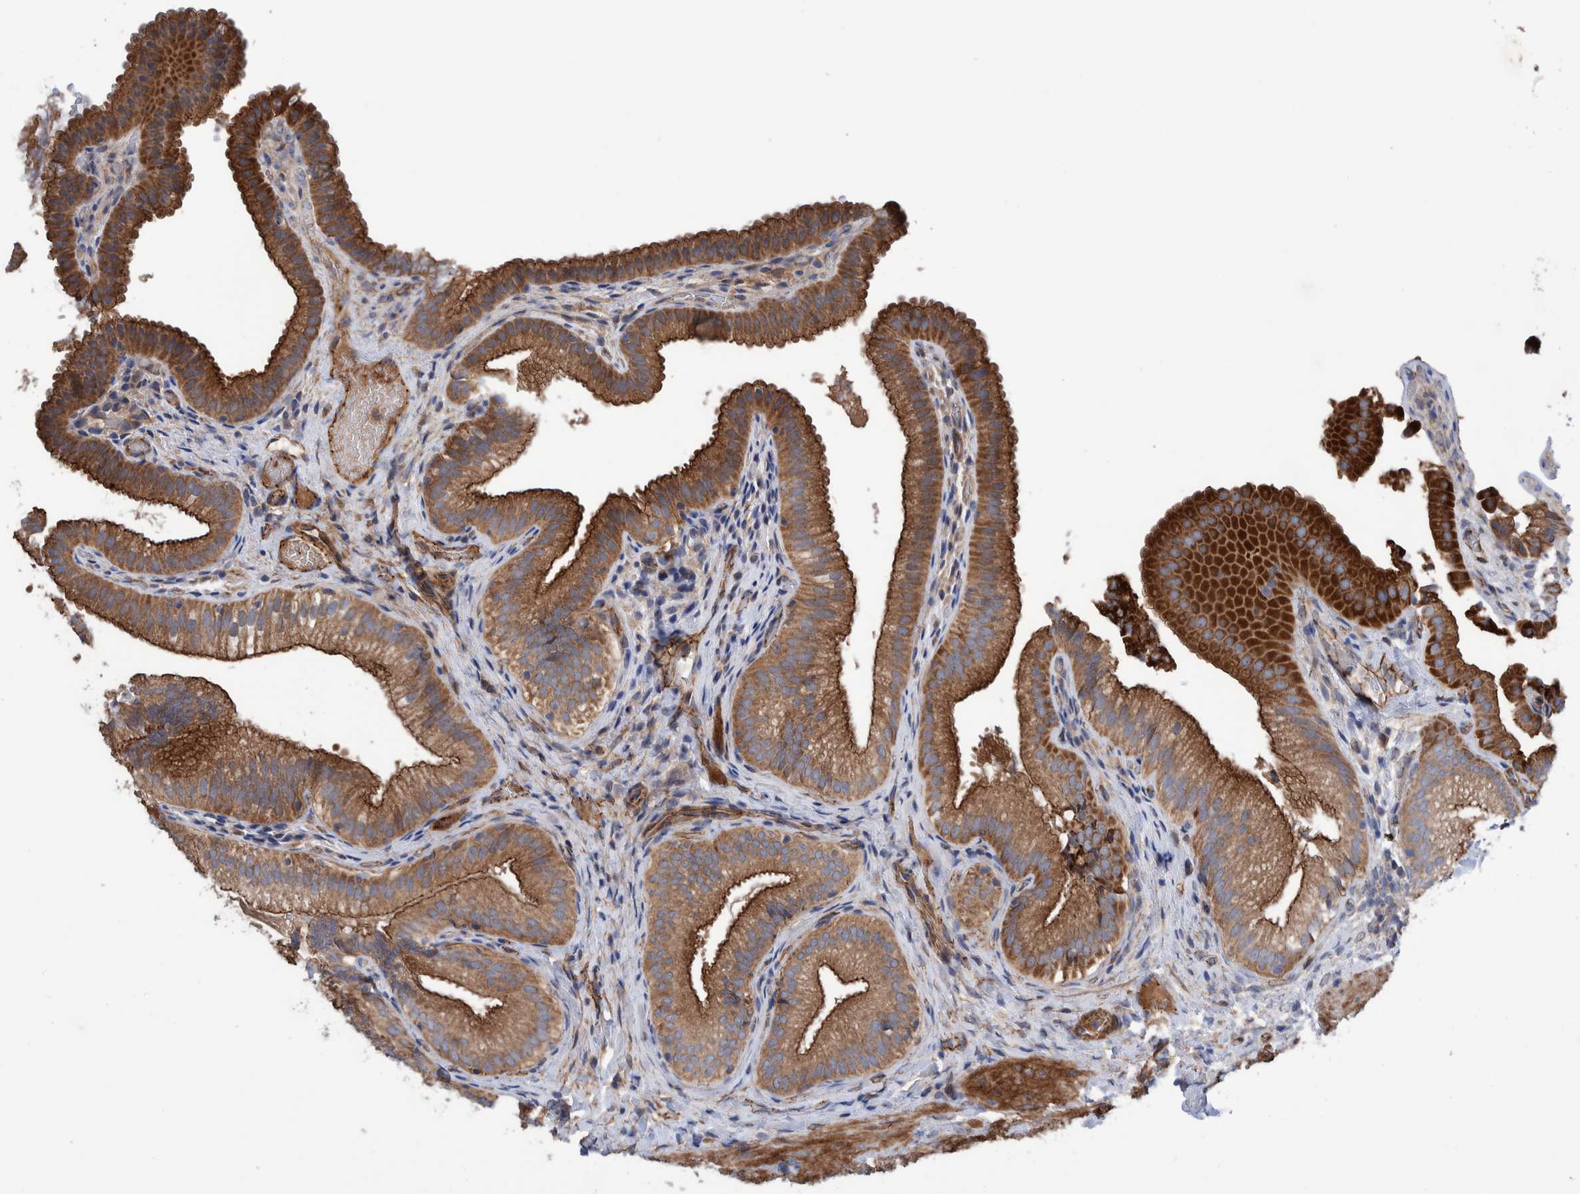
{"staining": {"intensity": "strong", "quantity": ">75%", "location": "cytoplasmic/membranous"}, "tissue": "gallbladder", "cell_type": "Glandular cells", "image_type": "normal", "snomed": [{"axis": "morphology", "description": "Normal tissue, NOS"}, {"axis": "topography", "description": "Gallbladder"}], "caption": "IHC histopathology image of normal gallbladder stained for a protein (brown), which displays high levels of strong cytoplasmic/membranous expression in approximately >75% of glandular cells.", "gene": "ENSG00000262660", "patient": {"sex": "female", "age": 30}}